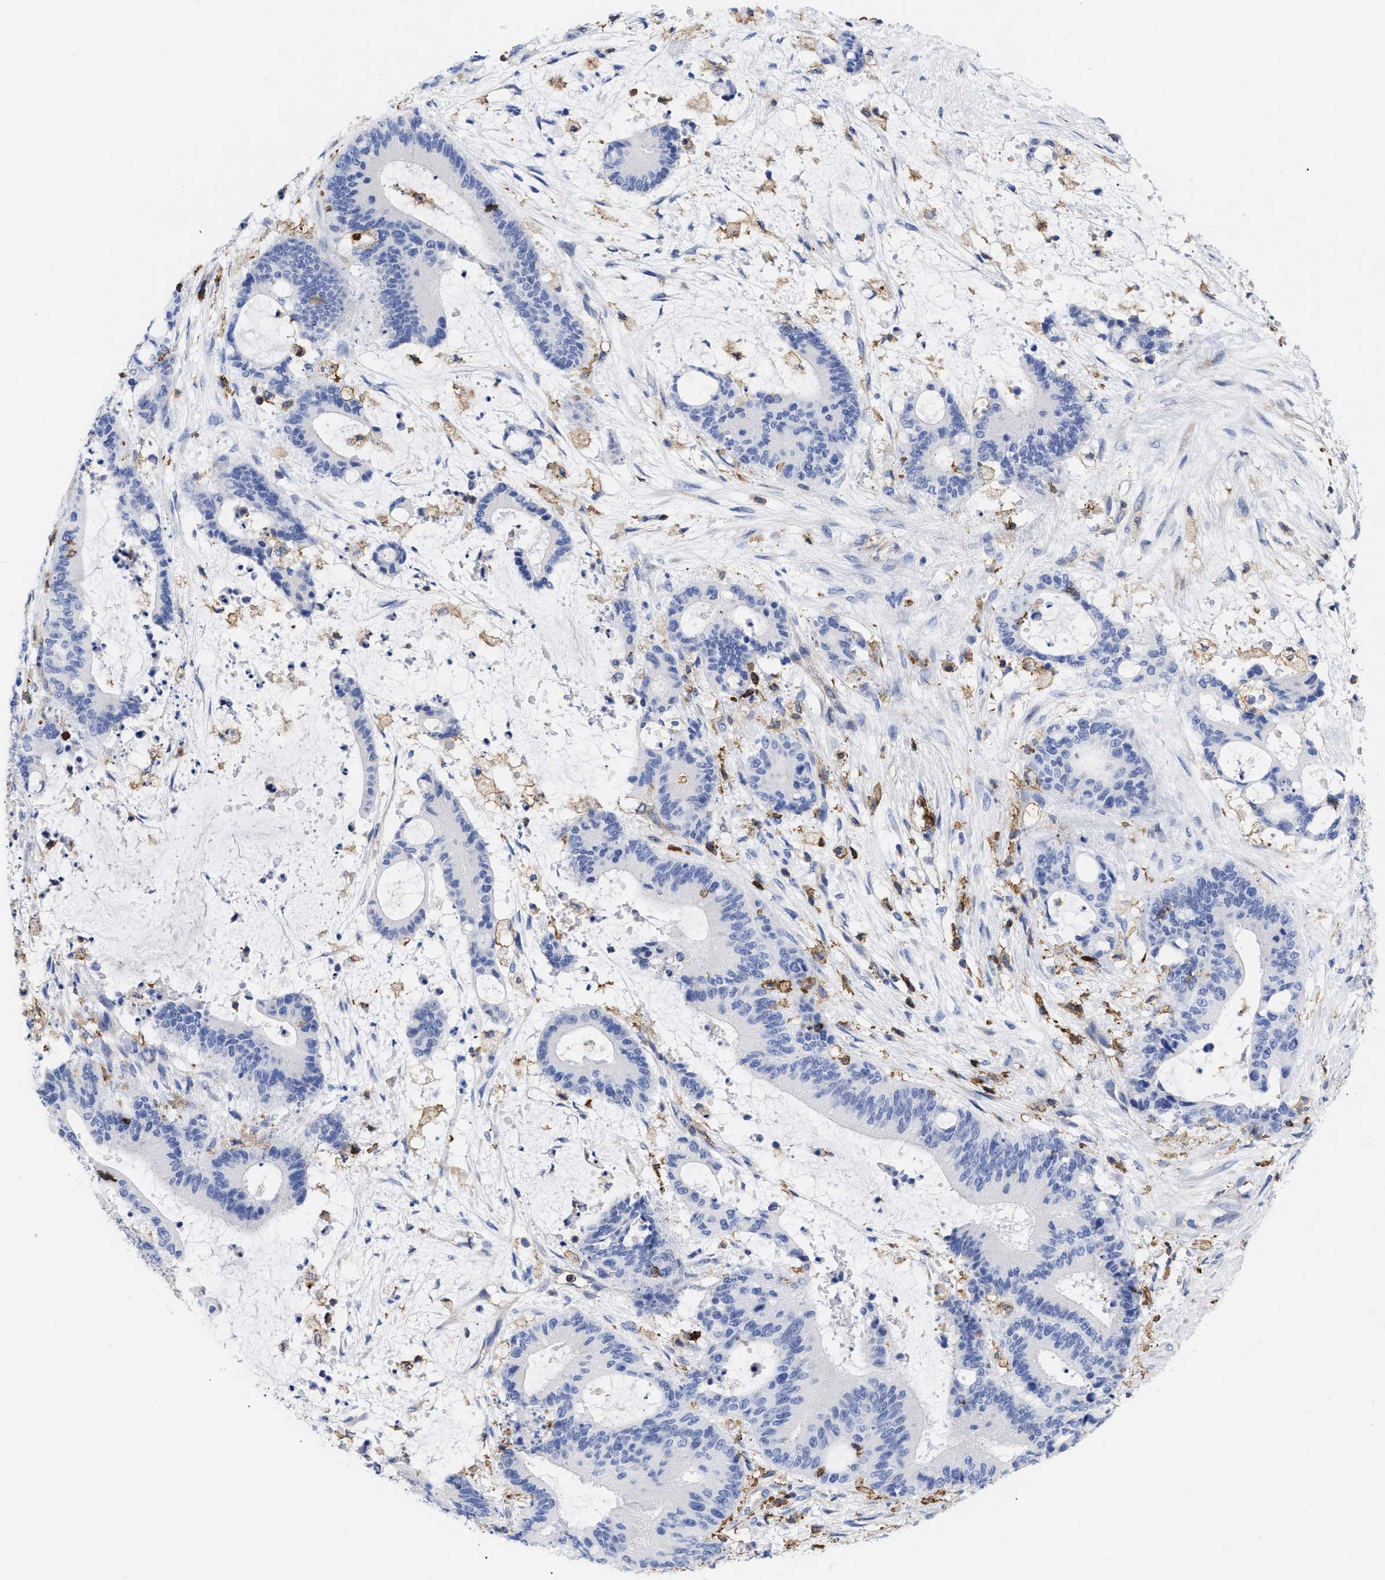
{"staining": {"intensity": "negative", "quantity": "none", "location": "none"}, "tissue": "liver cancer", "cell_type": "Tumor cells", "image_type": "cancer", "snomed": [{"axis": "morphology", "description": "Normal tissue, NOS"}, {"axis": "morphology", "description": "Cholangiocarcinoma"}, {"axis": "topography", "description": "Liver"}, {"axis": "topography", "description": "Peripheral nerve tissue"}], "caption": "Liver cancer was stained to show a protein in brown. There is no significant positivity in tumor cells.", "gene": "HCLS1", "patient": {"sex": "female", "age": 73}}